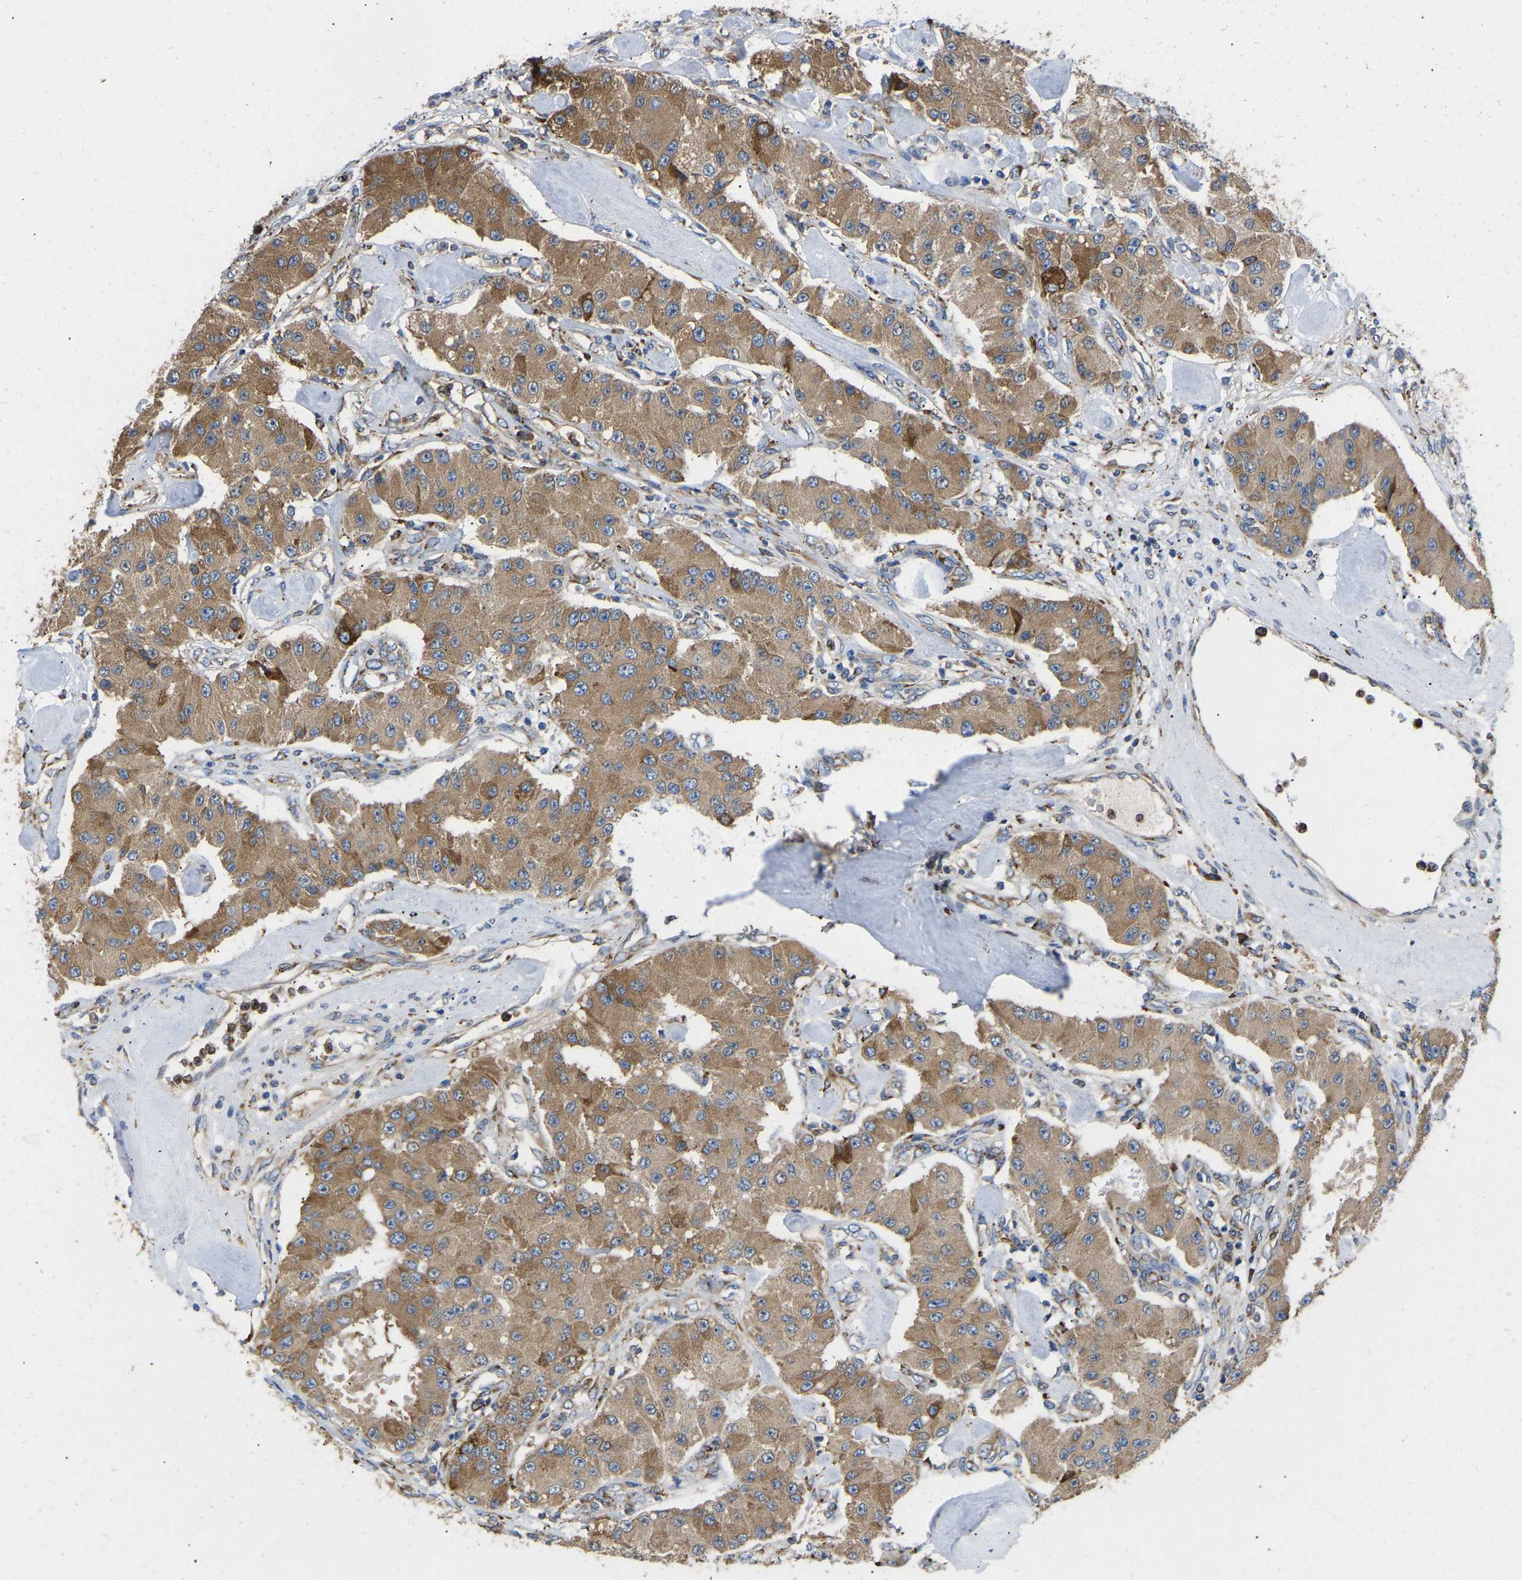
{"staining": {"intensity": "moderate", "quantity": ">75%", "location": "cytoplasmic/membranous"}, "tissue": "carcinoid", "cell_type": "Tumor cells", "image_type": "cancer", "snomed": [{"axis": "morphology", "description": "Carcinoid, malignant, NOS"}, {"axis": "topography", "description": "Pancreas"}], "caption": "The histopathology image reveals a brown stain indicating the presence of a protein in the cytoplasmic/membranous of tumor cells in carcinoid (malignant).", "gene": "P4HB", "patient": {"sex": "male", "age": 41}}